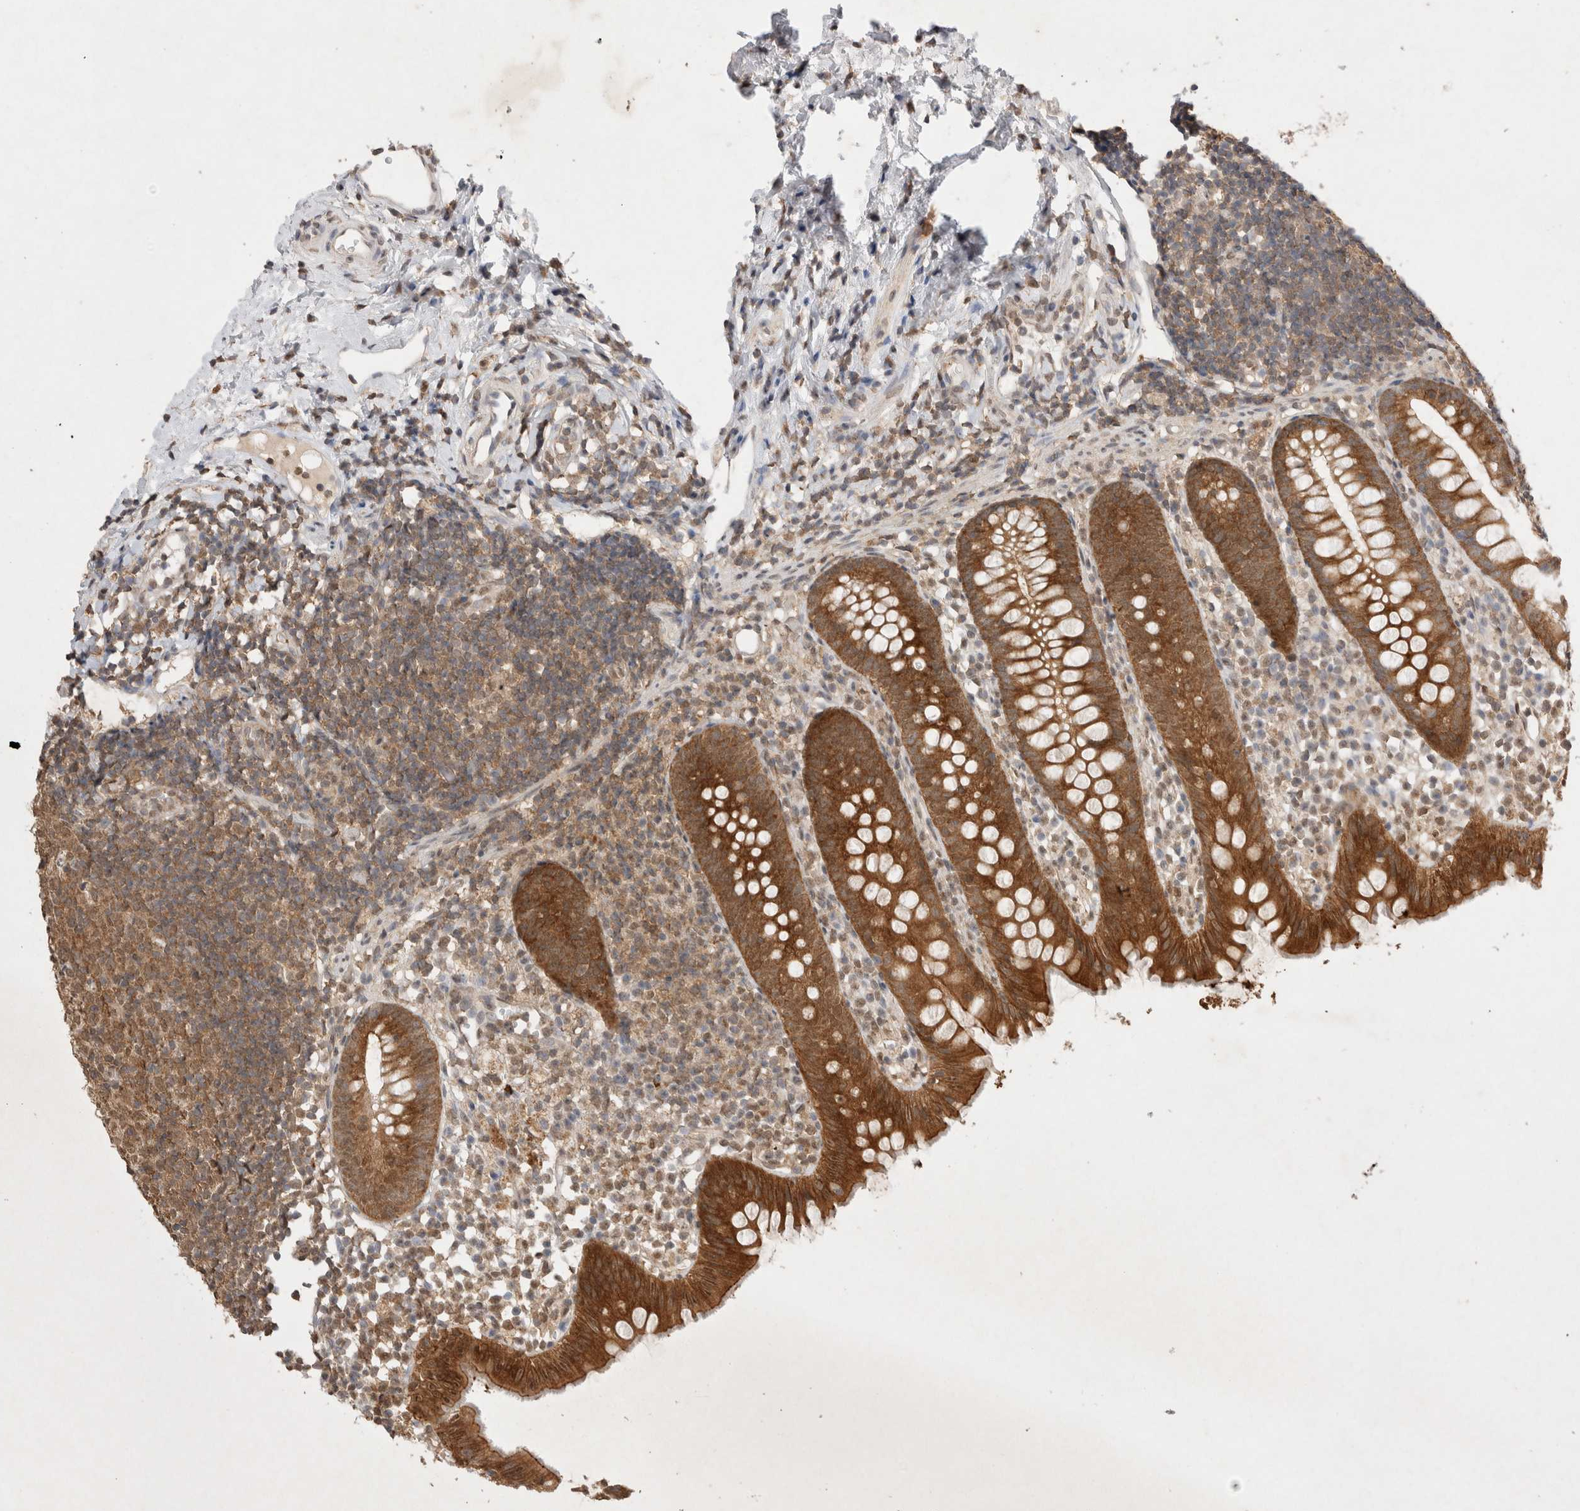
{"staining": {"intensity": "strong", "quantity": ">75%", "location": "cytoplasmic/membranous"}, "tissue": "appendix", "cell_type": "Glandular cells", "image_type": "normal", "snomed": [{"axis": "morphology", "description": "Normal tissue, NOS"}, {"axis": "topography", "description": "Appendix"}], "caption": "Glandular cells exhibit strong cytoplasmic/membranous positivity in about >75% of cells in benign appendix. Ihc stains the protein of interest in brown and the nuclei are stained blue.", "gene": "WIPF2", "patient": {"sex": "female", "age": 20}}